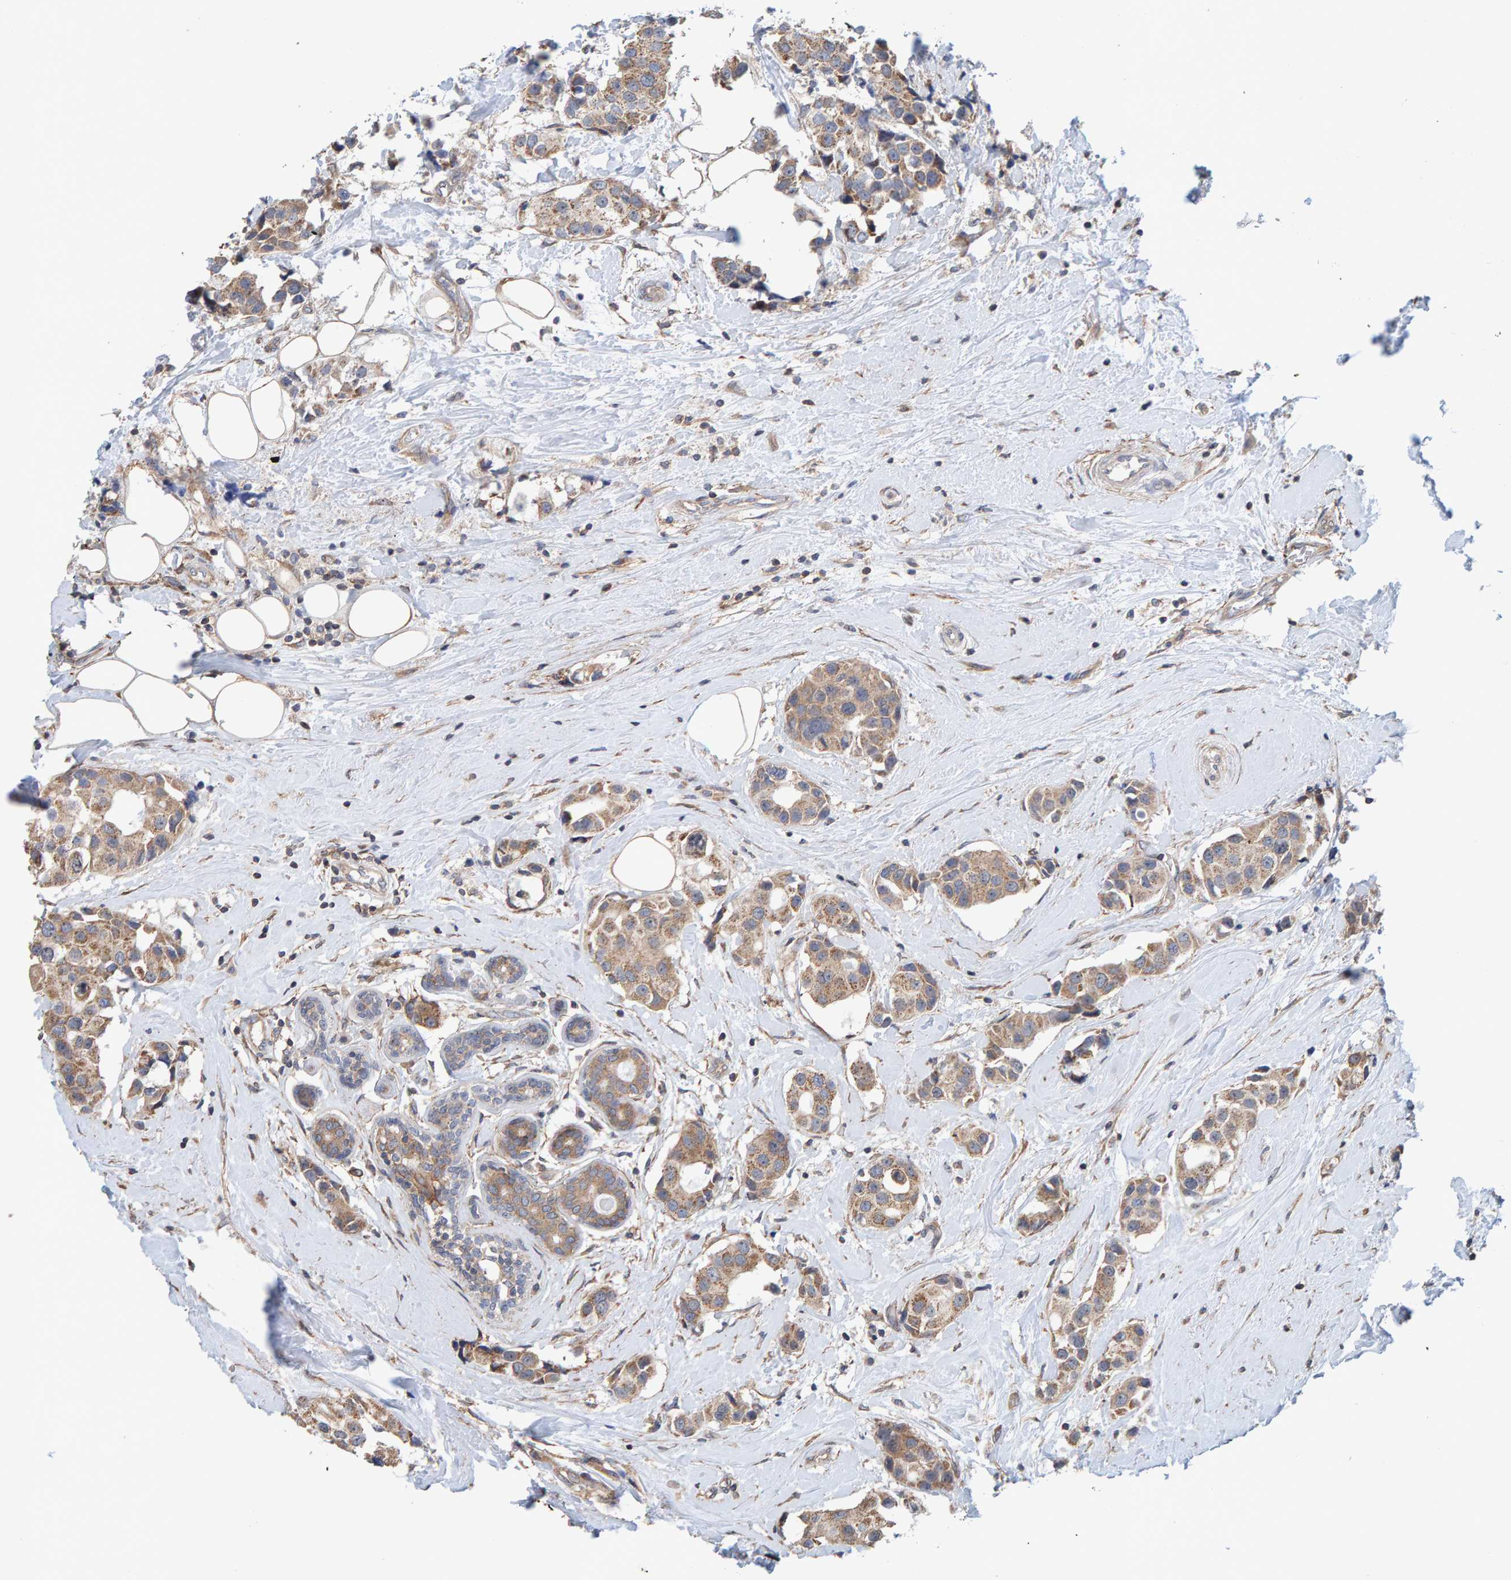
{"staining": {"intensity": "moderate", "quantity": ">75%", "location": "cytoplasmic/membranous"}, "tissue": "breast cancer", "cell_type": "Tumor cells", "image_type": "cancer", "snomed": [{"axis": "morphology", "description": "Normal tissue, NOS"}, {"axis": "morphology", "description": "Duct carcinoma"}, {"axis": "topography", "description": "Breast"}], "caption": "DAB immunohistochemical staining of breast invasive ductal carcinoma displays moderate cytoplasmic/membranous protein expression in approximately >75% of tumor cells. (Stains: DAB in brown, nuclei in blue, Microscopy: brightfield microscopy at high magnification).", "gene": "RGP1", "patient": {"sex": "female", "age": 39}}